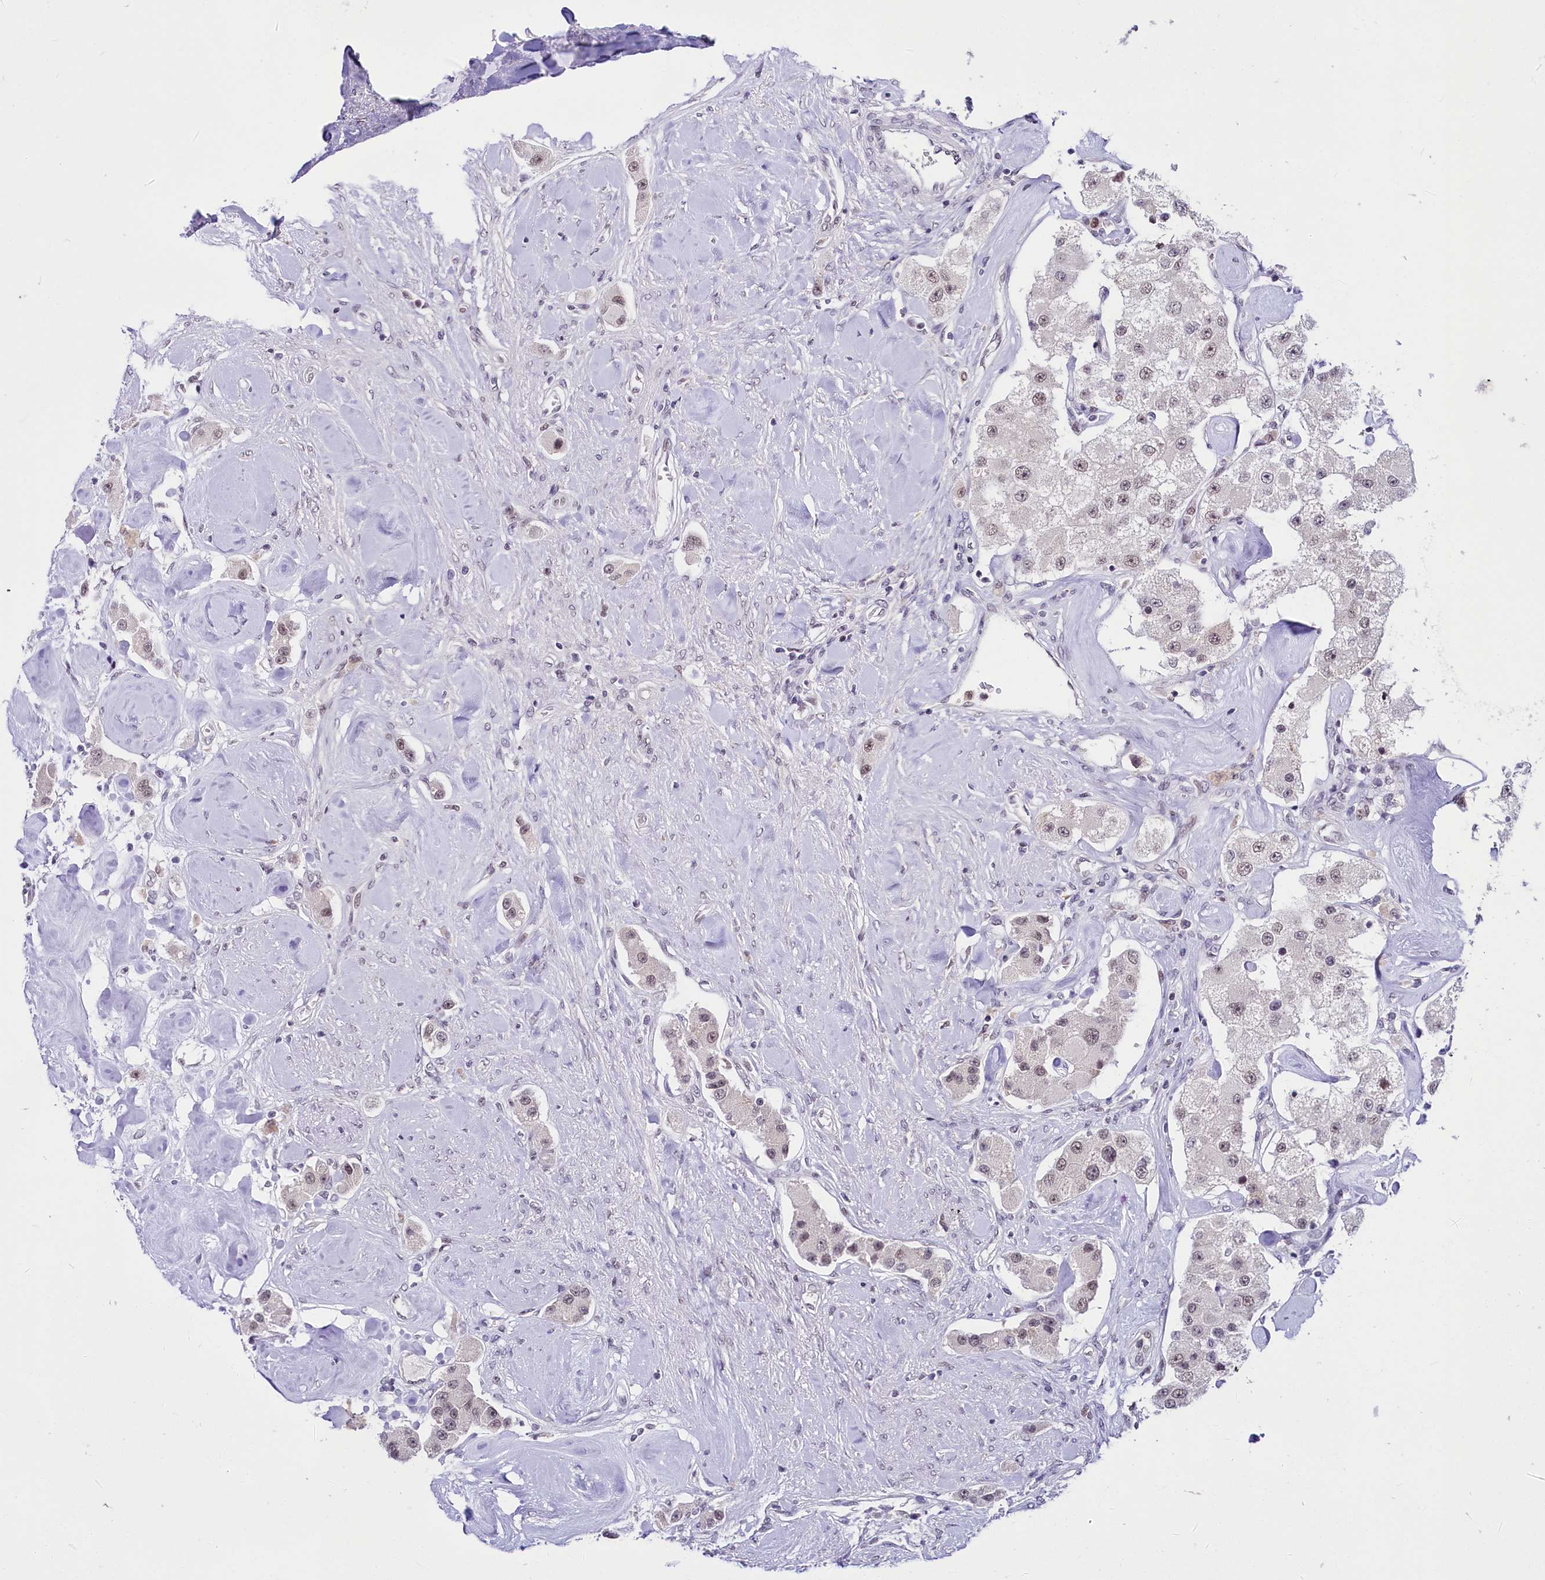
{"staining": {"intensity": "weak", "quantity": "<25%", "location": "nuclear"}, "tissue": "carcinoid", "cell_type": "Tumor cells", "image_type": "cancer", "snomed": [{"axis": "morphology", "description": "Carcinoid, malignant, NOS"}, {"axis": "topography", "description": "Pancreas"}], "caption": "DAB immunohistochemical staining of human carcinoid exhibits no significant positivity in tumor cells.", "gene": "SCAF11", "patient": {"sex": "male", "age": 41}}